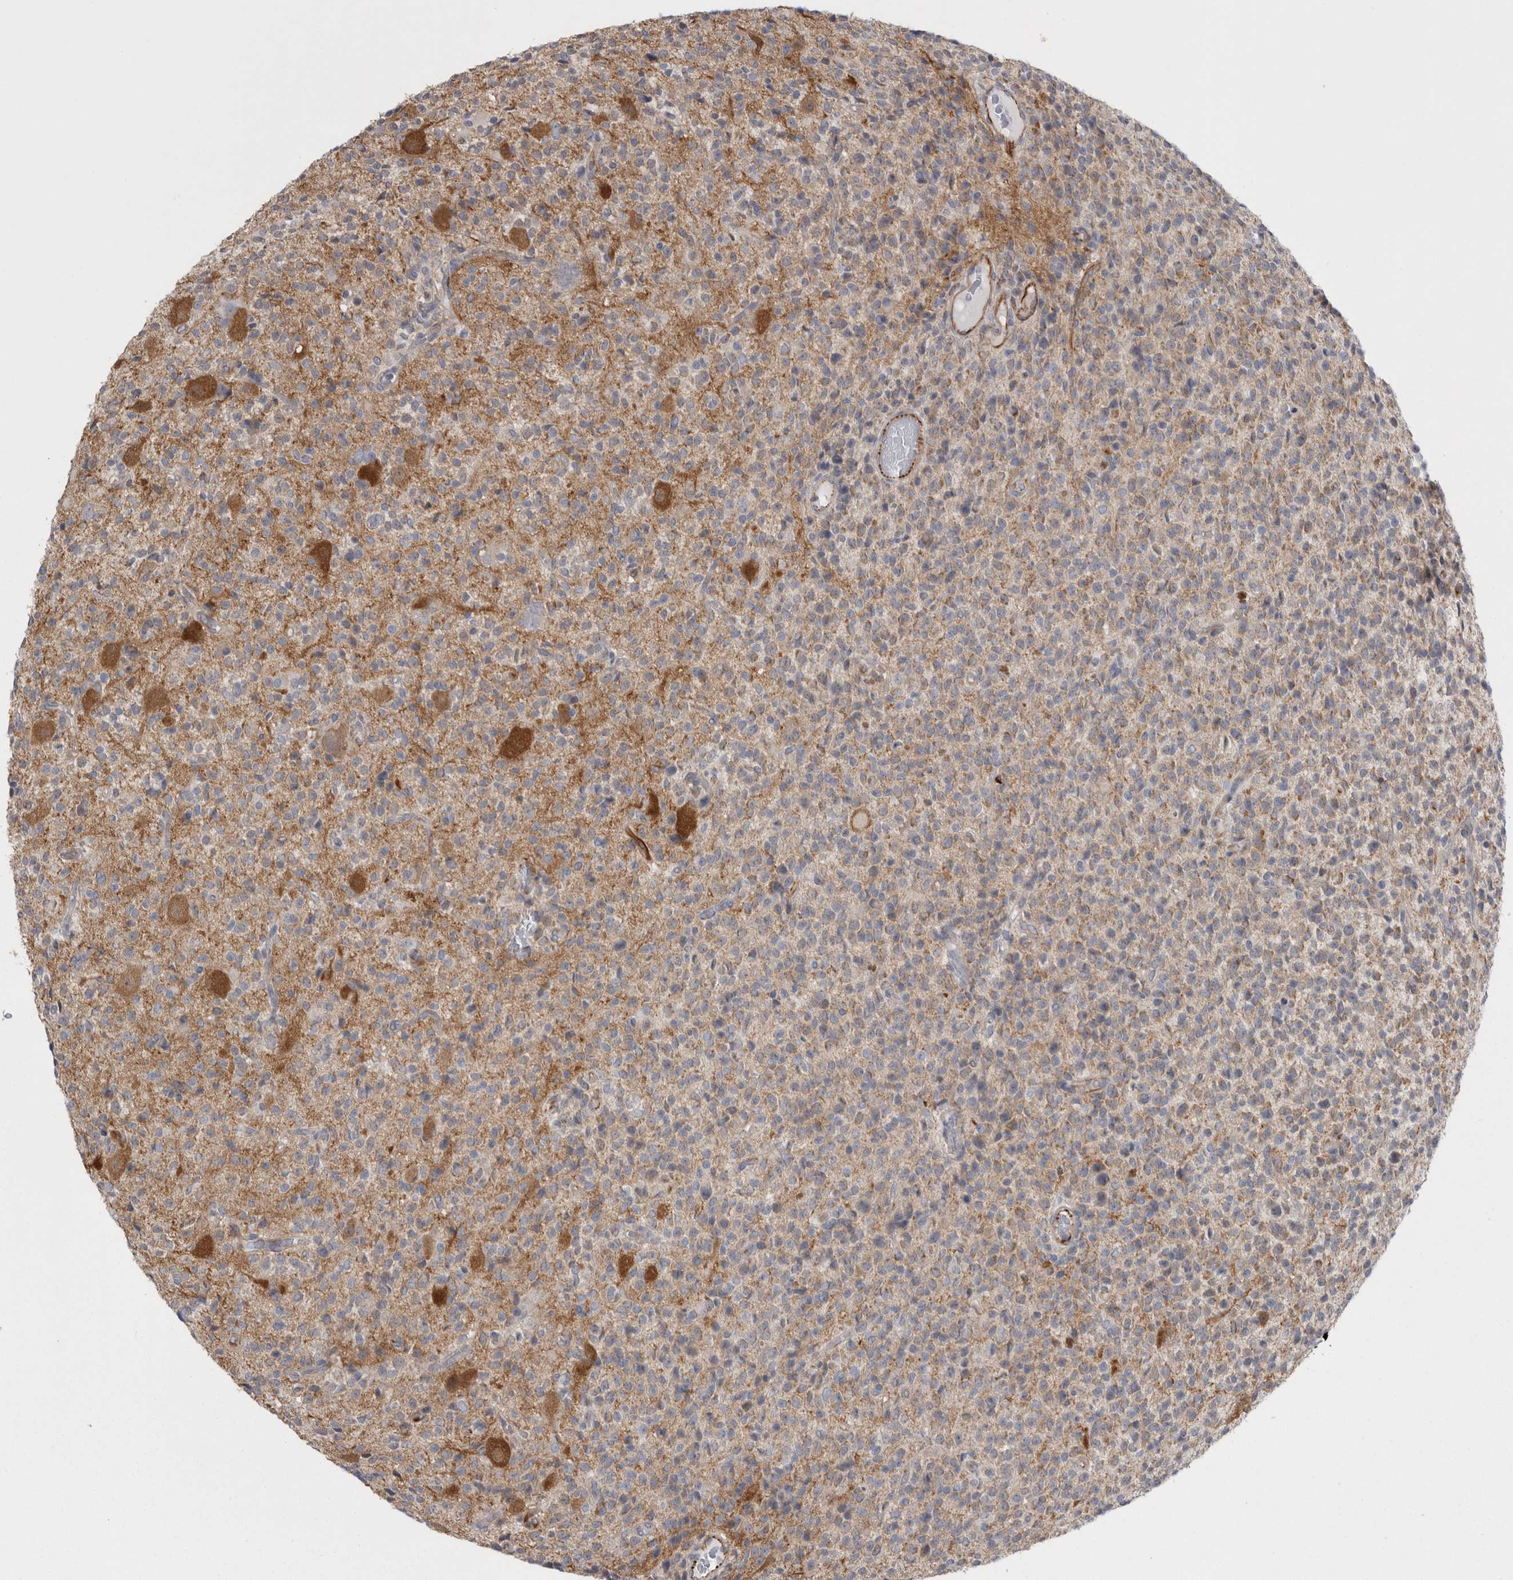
{"staining": {"intensity": "negative", "quantity": "none", "location": "none"}, "tissue": "glioma", "cell_type": "Tumor cells", "image_type": "cancer", "snomed": [{"axis": "morphology", "description": "Glioma, malignant, High grade"}, {"axis": "topography", "description": "Brain"}], "caption": "Immunohistochemistry (IHC) image of neoplastic tissue: human high-grade glioma (malignant) stained with DAB reveals no significant protein expression in tumor cells.", "gene": "ACOT7", "patient": {"sex": "male", "age": 34}}